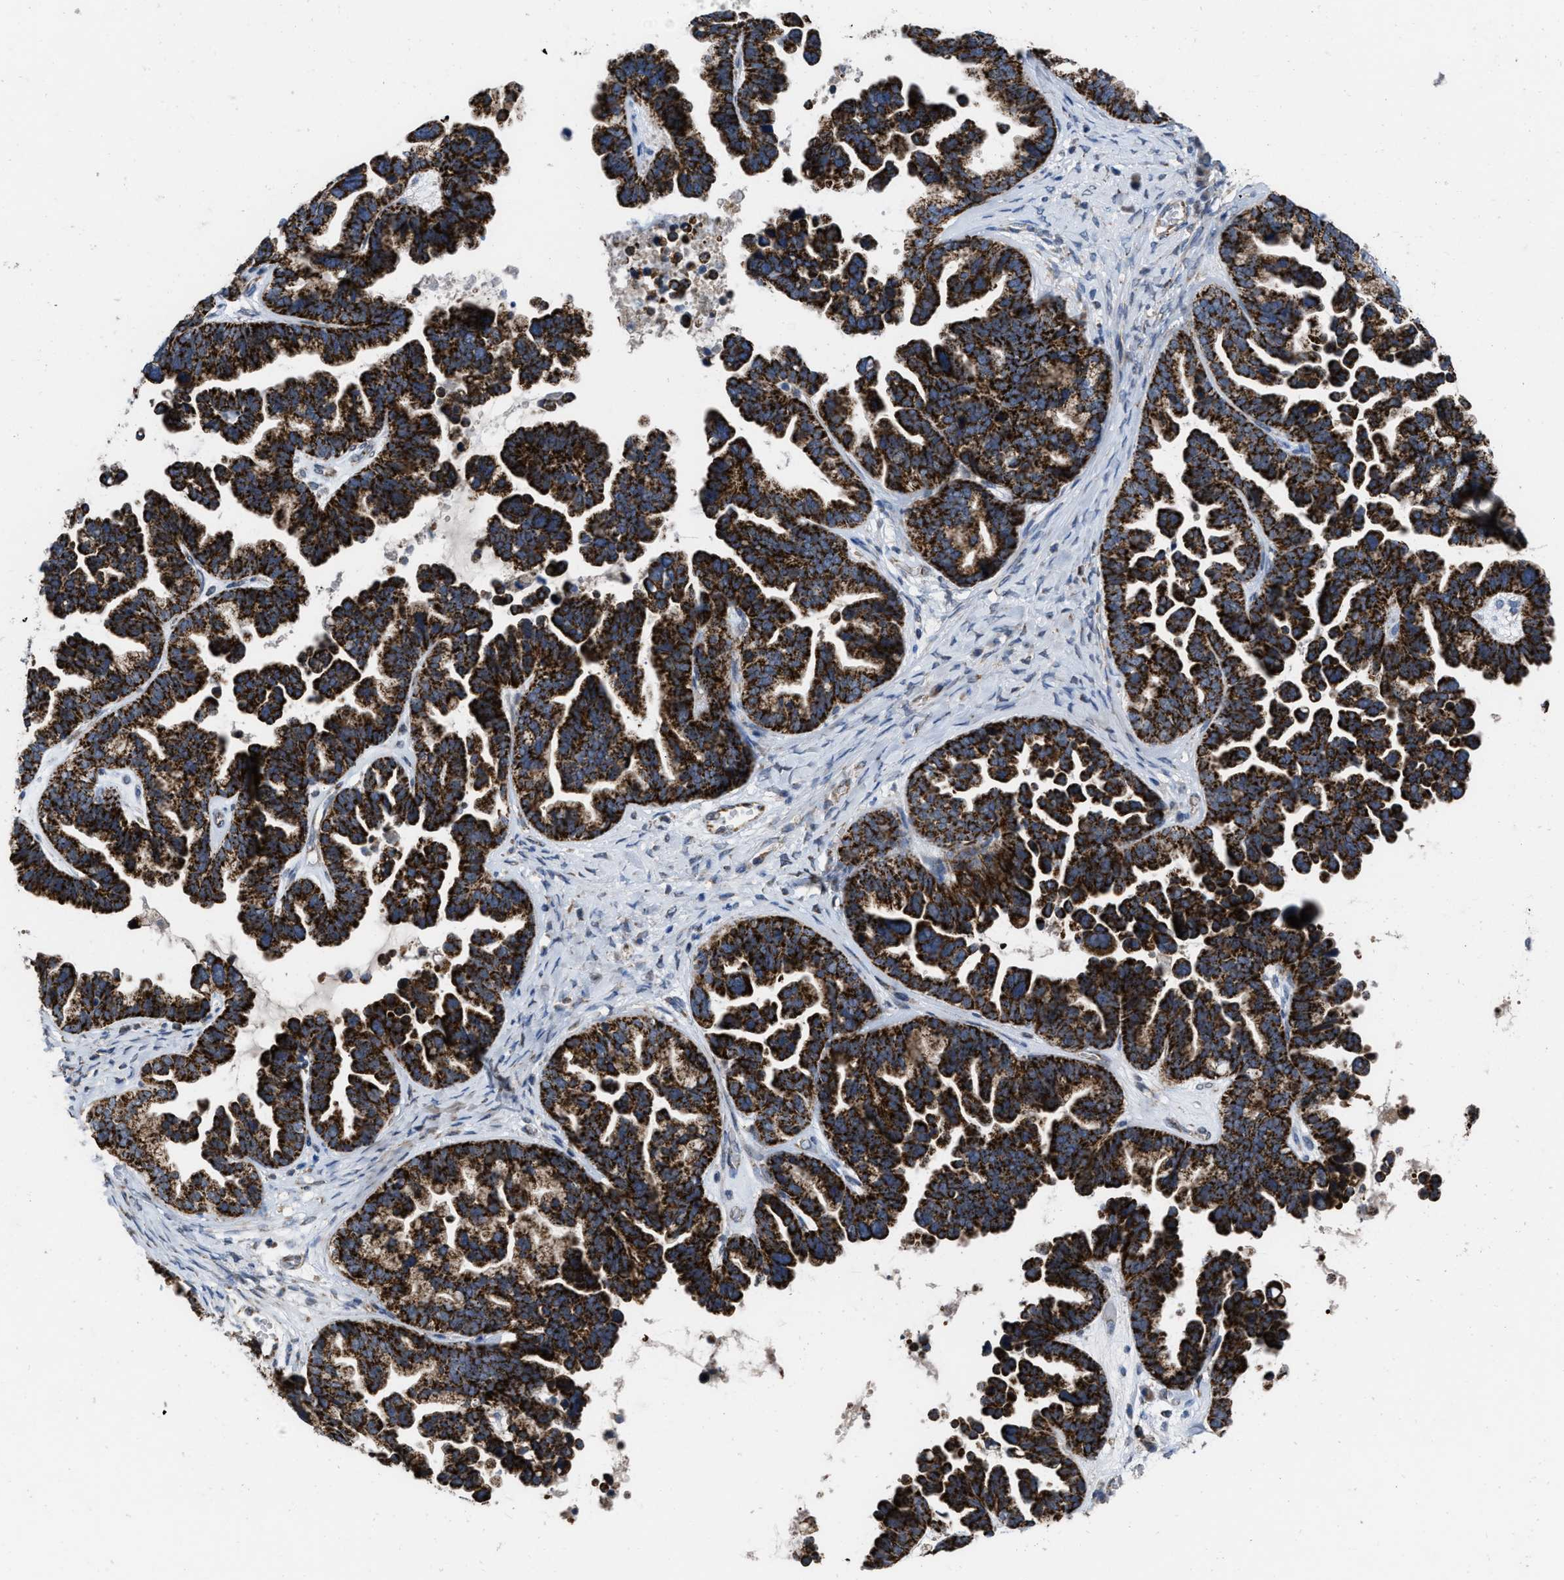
{"staining": {"intensity": "strong", "quantity": ">75%", "location": "cytoplasmic/membranous"}, "tissue": "ovarian cancer", "cell_type": "Tumor cells", "image_type": "cancer", "snomed": [{"axis": "morphology", "description": "Cystadenocarcinoma, serous, NOS"}, {"axis": "topography", "description": "Ovary"}], "caption": "Immunohistochemistry (IHC) of serous cystadenocarcinoma (ovarian) displays high levels of strong cytoplasmic/membranous staining in approximately >75% of tumor cells.", "gene": "AKAP1", "patient": {"sex": "female", "age": 56}}